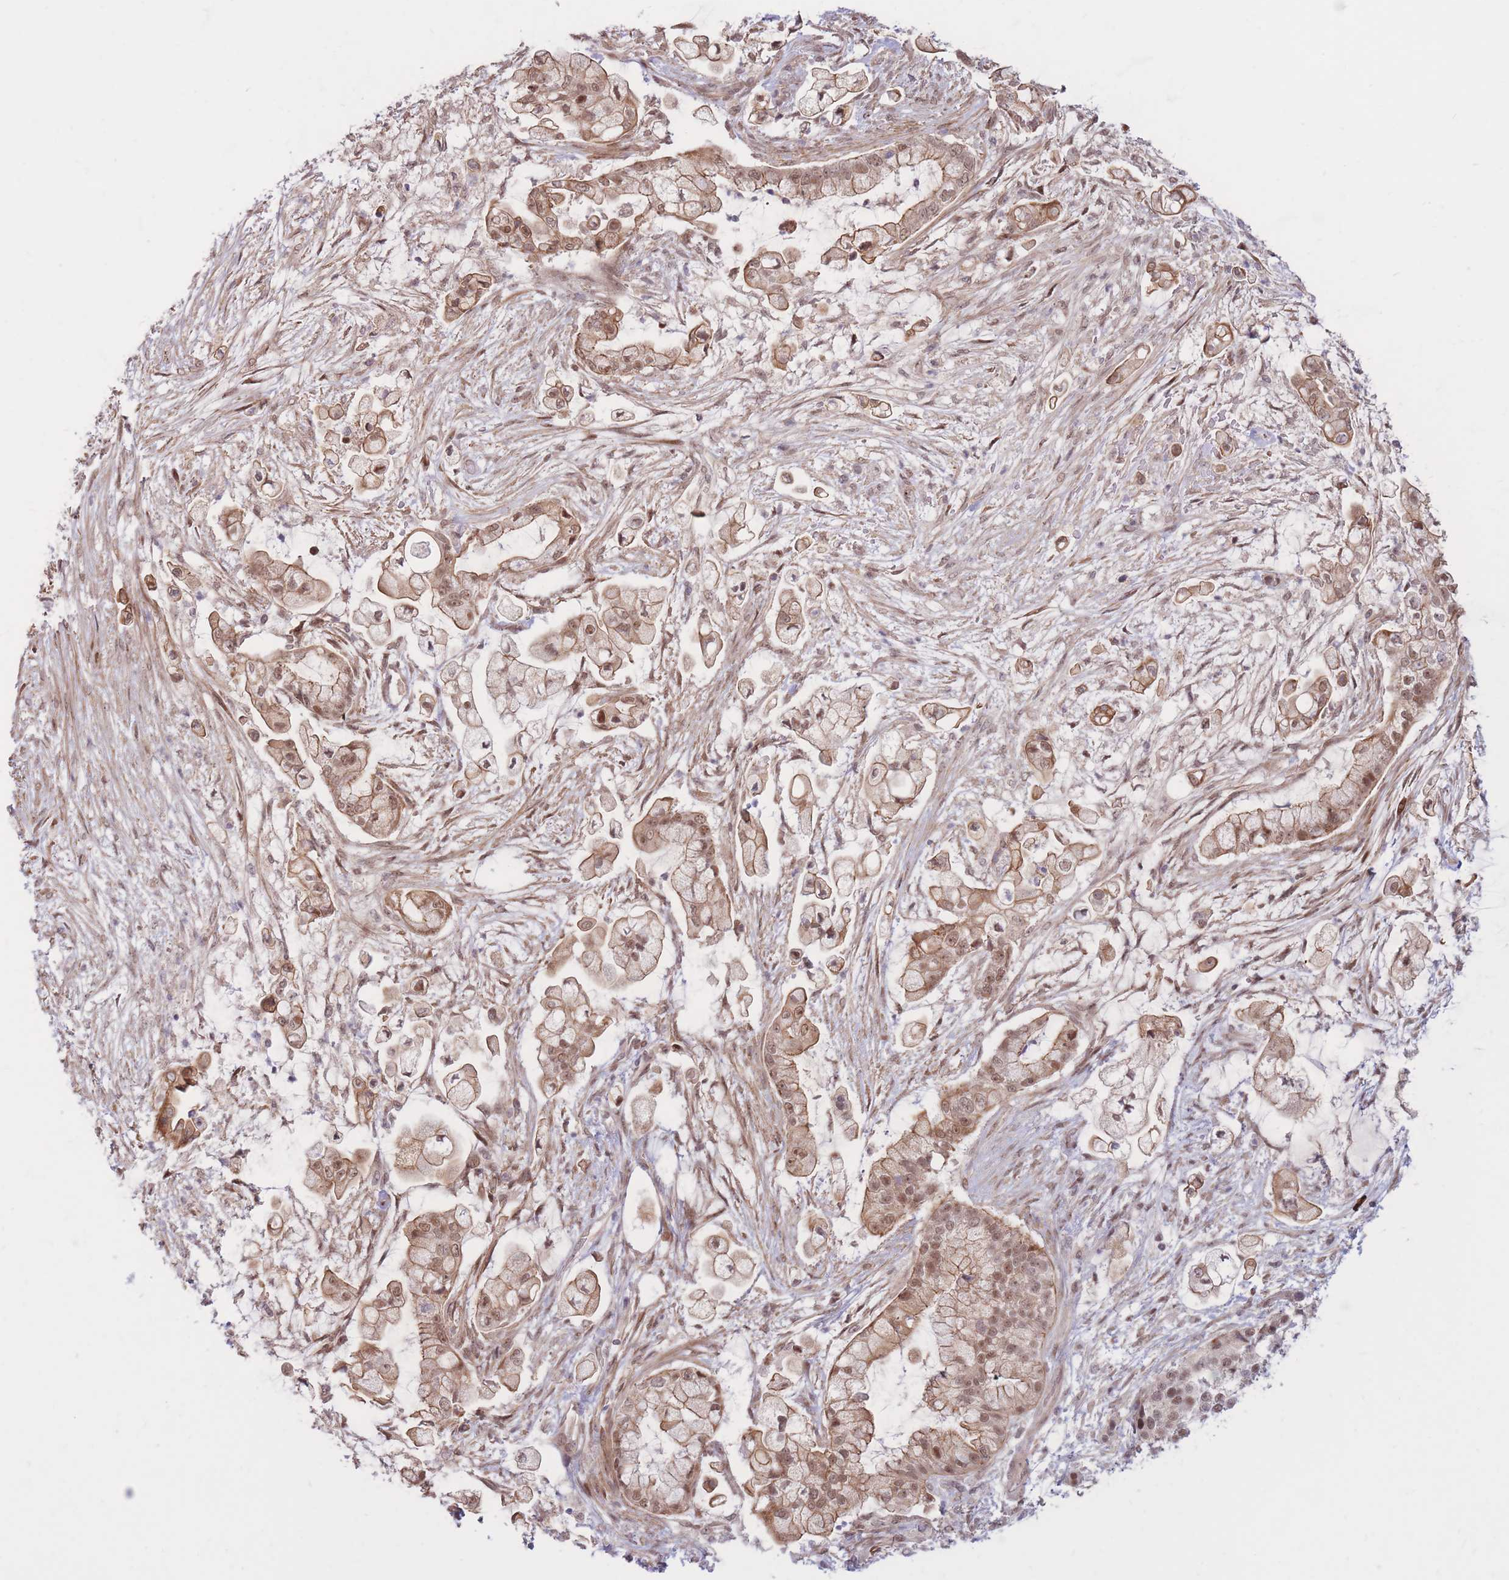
{"staining": {"intensity": "moderate", "quantity": ">75%", "location": "cytoplasmic/membranous,nuclear"}, "tissue": "pancreatic cancer", "cell_type": "Tumor cells", "image_type": "cancer", "snomed": [{"axis": "morphology", "description": "Adenocarcinoma, NOS"}, {"axis": "topography", "description": "Pancreas"}], "caption": "This is an image of immunohistochemistry (IHC) staining of pancreatic cancer (adenocarcinoma), which shows moderate positivity in the cytoplasmic/membranous and nuclear of tumor cells.", "gene": "ERICH6B", "patient": {"sex": "female", "age": 69}}